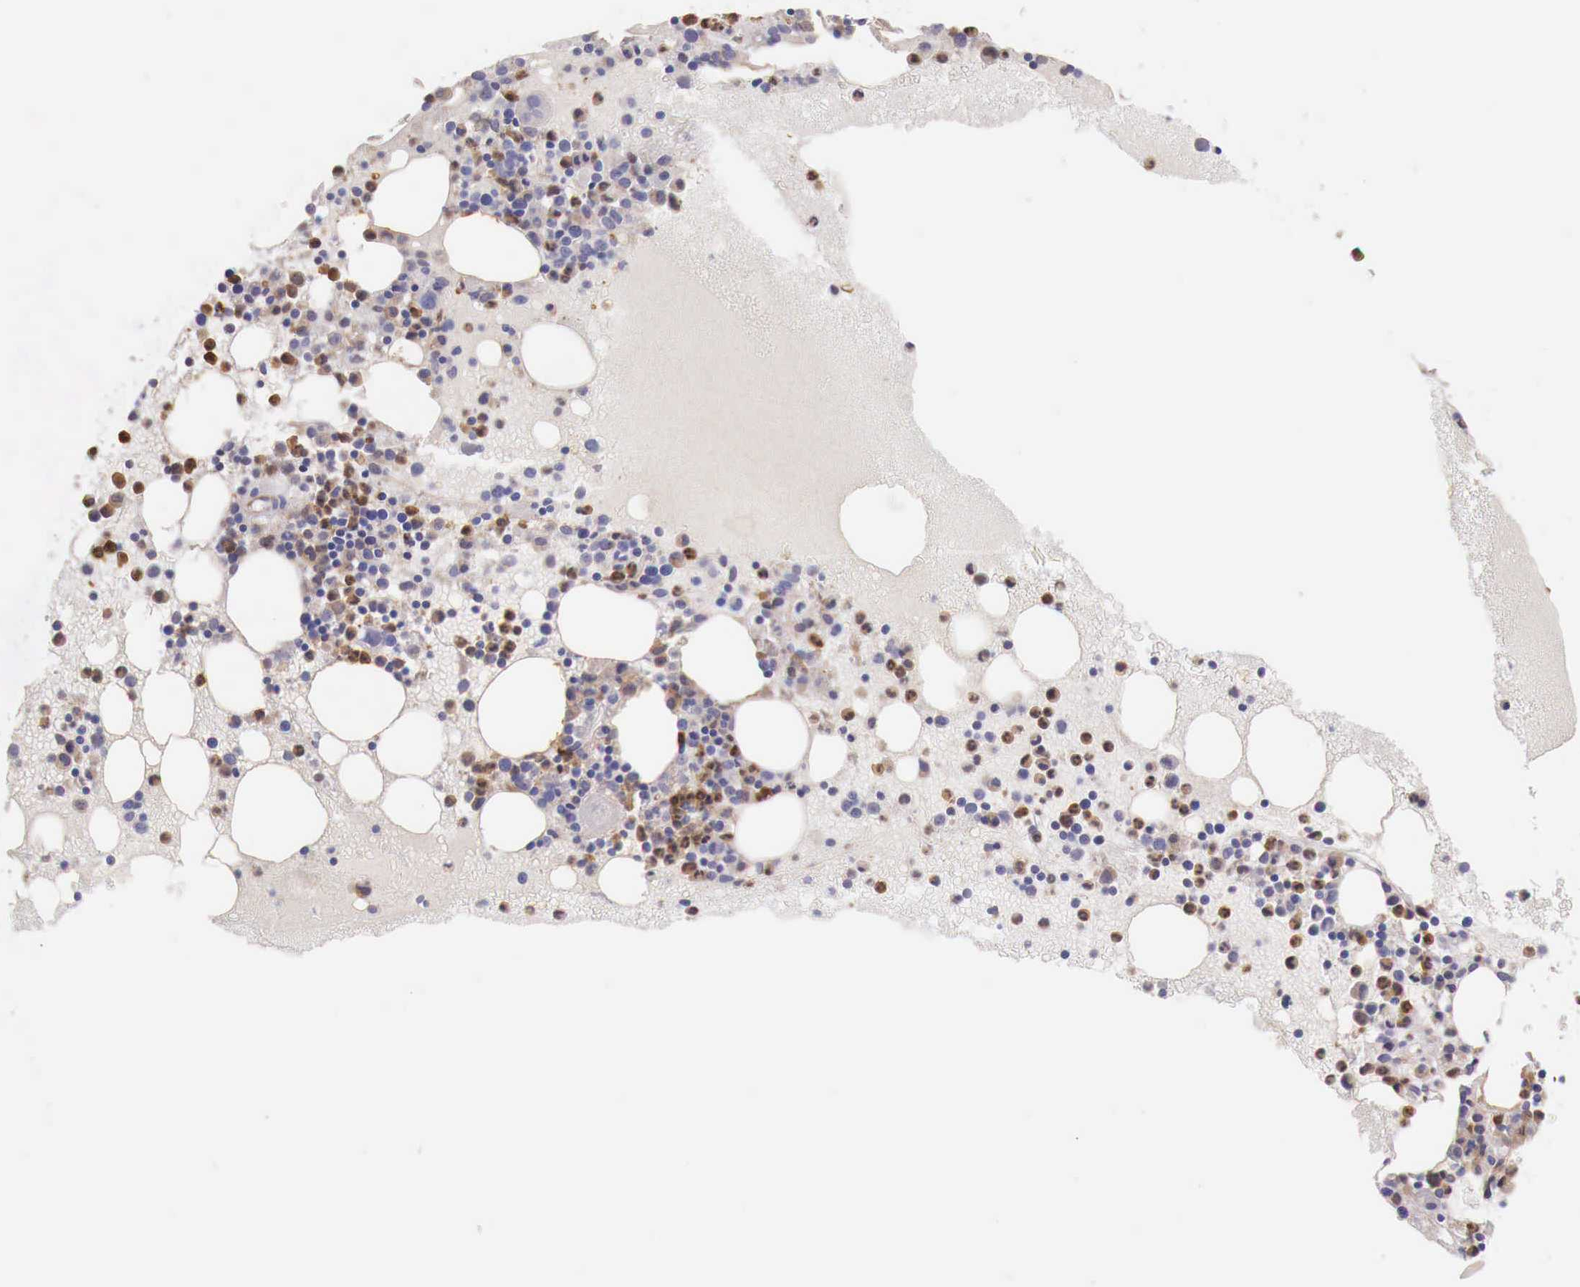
{"staining": {"intensity": "strong", "quantity": "25%-75%", "location": "cytoplasmic/membranous"}, "tissue": "bone marrow", "cell_type": "Hematopoietic cells", "image_type": "normal", "snomed": [{"axis": "morphology", "description": "Normal tissue, NOS"}, {"axis": "topography", "description": "Bone marrow"}], "caption": "Brown immunohistochemical staining in benign human bone marrow reveals strong cytoplasmic/membranous expression in about 25%-75% of hematopoietic cells.", "gene": "GAB2", "patient": {"sex": "female", "age": 74}}